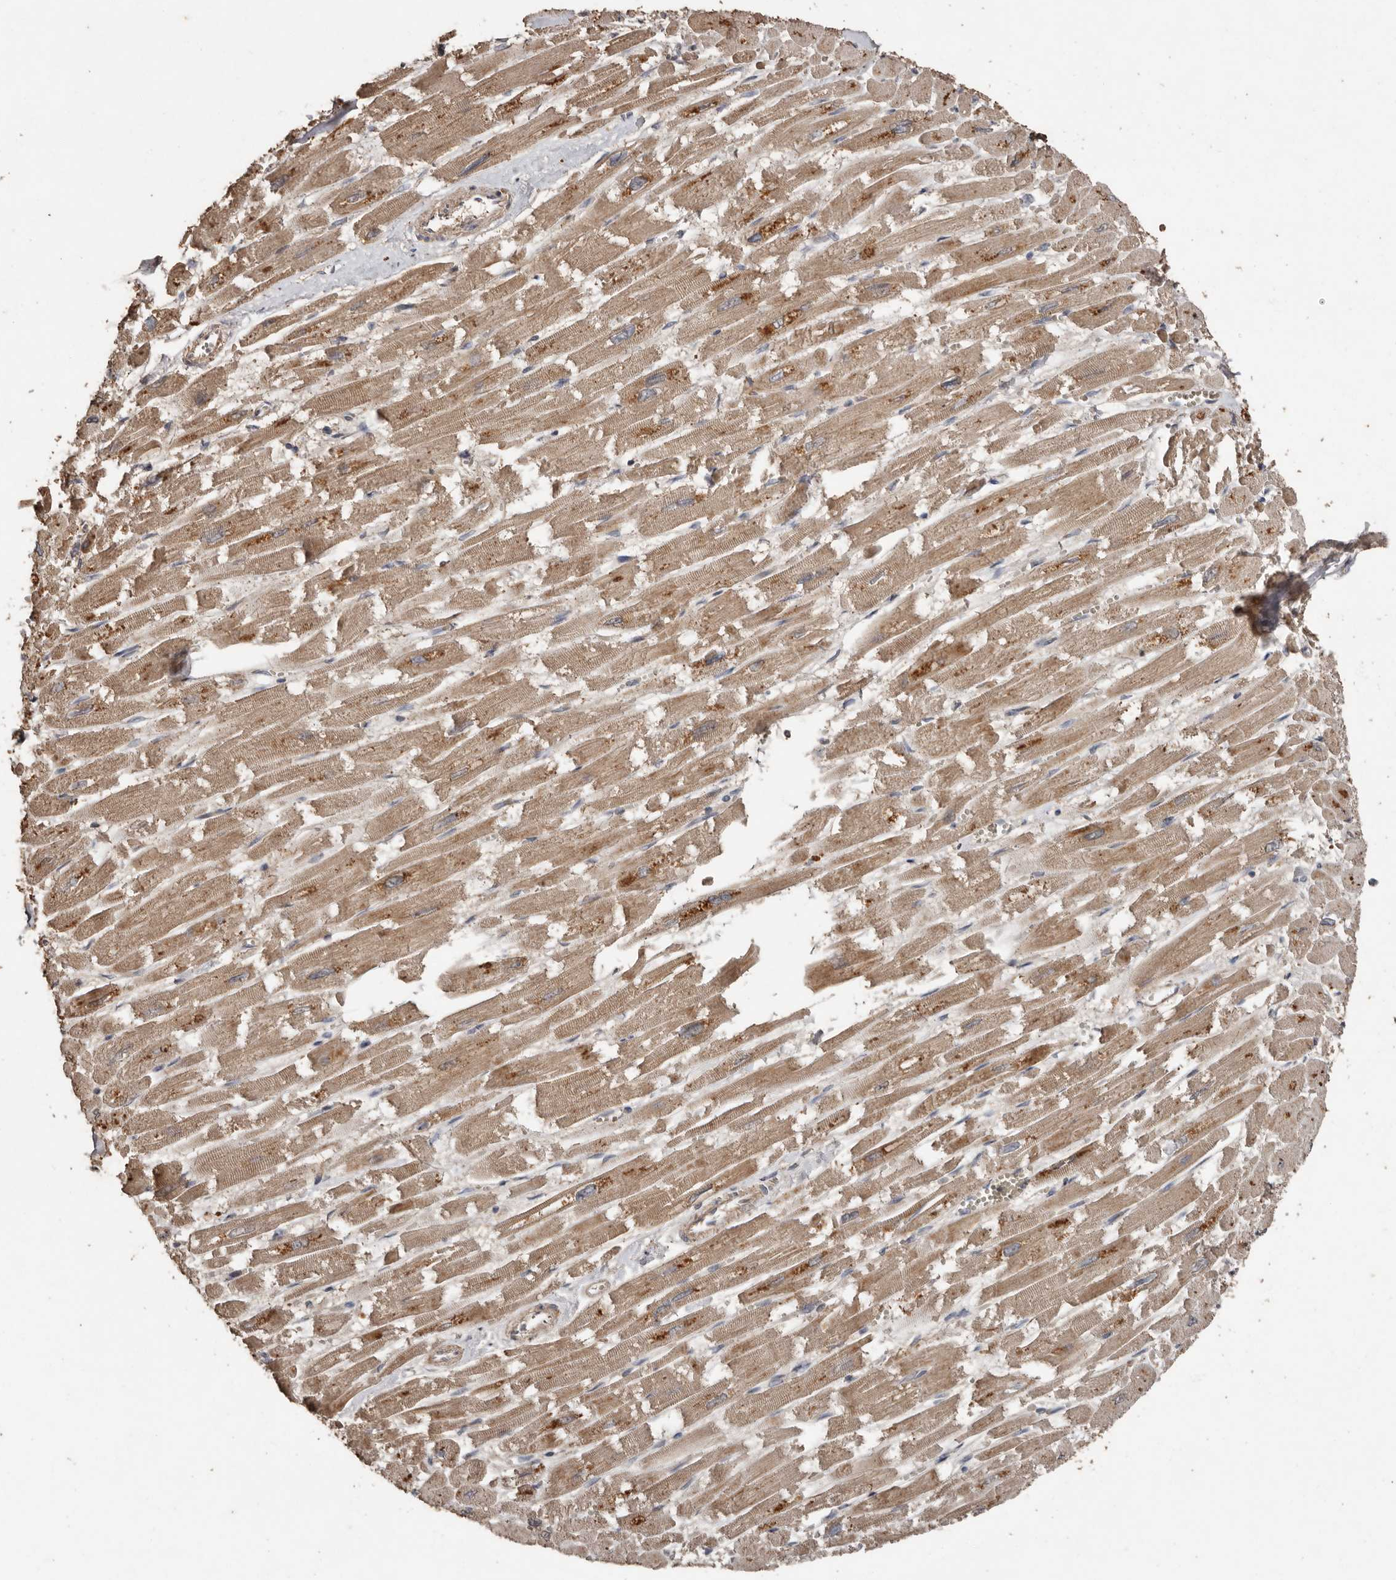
{"staining": {"intensity": "moderate", "quantity": ">75%", "location": "cytoplasmic/membranous"}, "tissue": "heart muscle", "cell_type": "Cardiomyocytes", "image_type": "normal", "snomed": [{"axis": "morphology", "description": "Normal tissue, NOS"}, {"axis": "topography", "description": "Heart"}], "caption": "Immunohistochemical staining of benign human heart muscle reveals >75% levels of moderate cytoplasmic/membranous protein expression in approximately >75% of cardiomyocytes.", "gene": "RANBP17", "patient": {"sex": "male", "age": 54}}